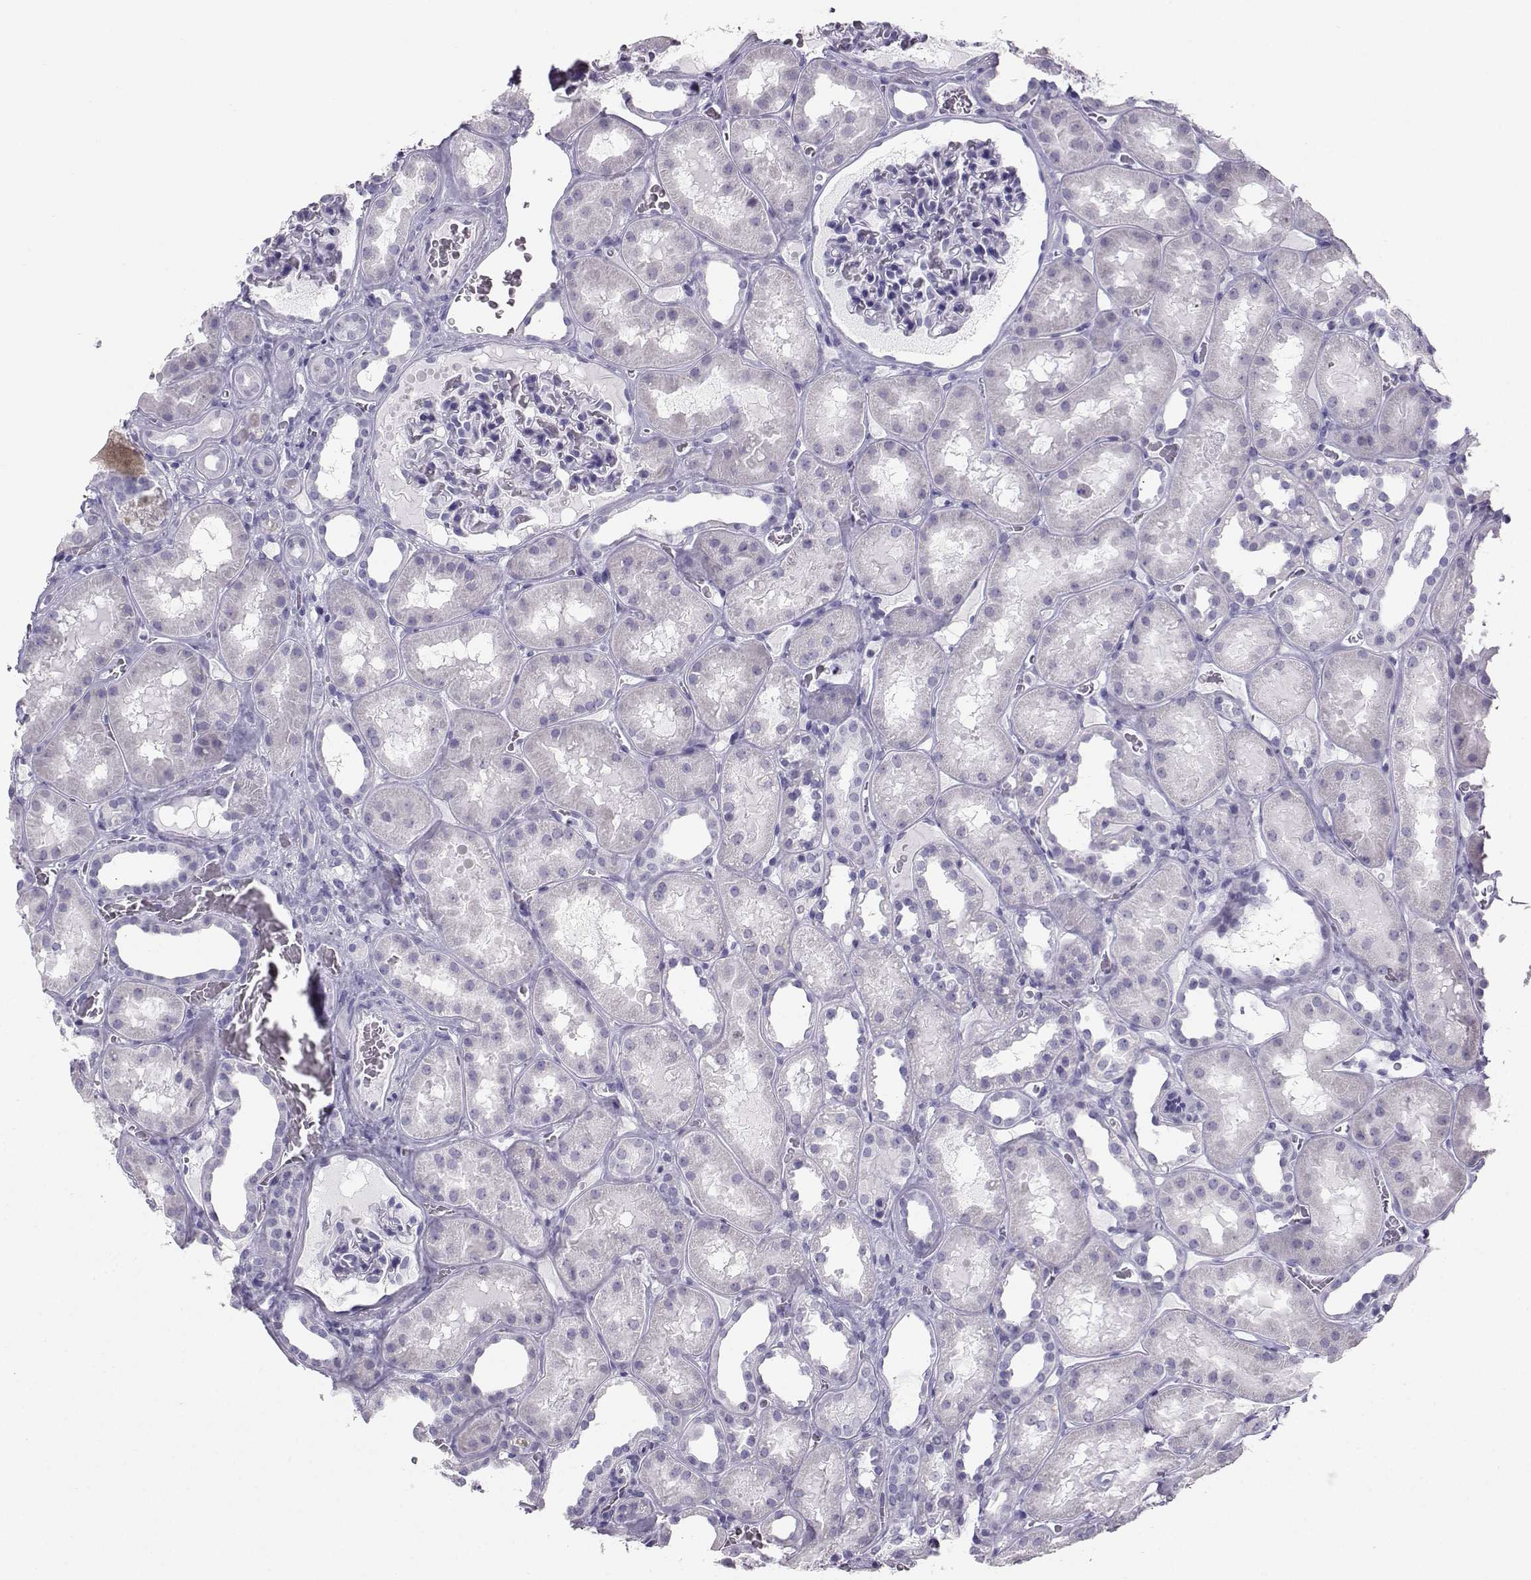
{"staining": {"intensity": "negative", "quantity": "none", "location": "none"}, "tissue": "kidney", "cell_type": "Cells in glomeruli", "image_type": "normal", "snomed": [{"axis": "morphology", "description": "Normal tissue, NOS"}, {"axis": "topography", "description": "Kidney"}], "caption": "This is an immunohistochemistry histopathology image of benign kidney. There is no positivity in cells in glomeruli.", "gene": "IQCD", "patient": {"sex": "female", "age": 41}}